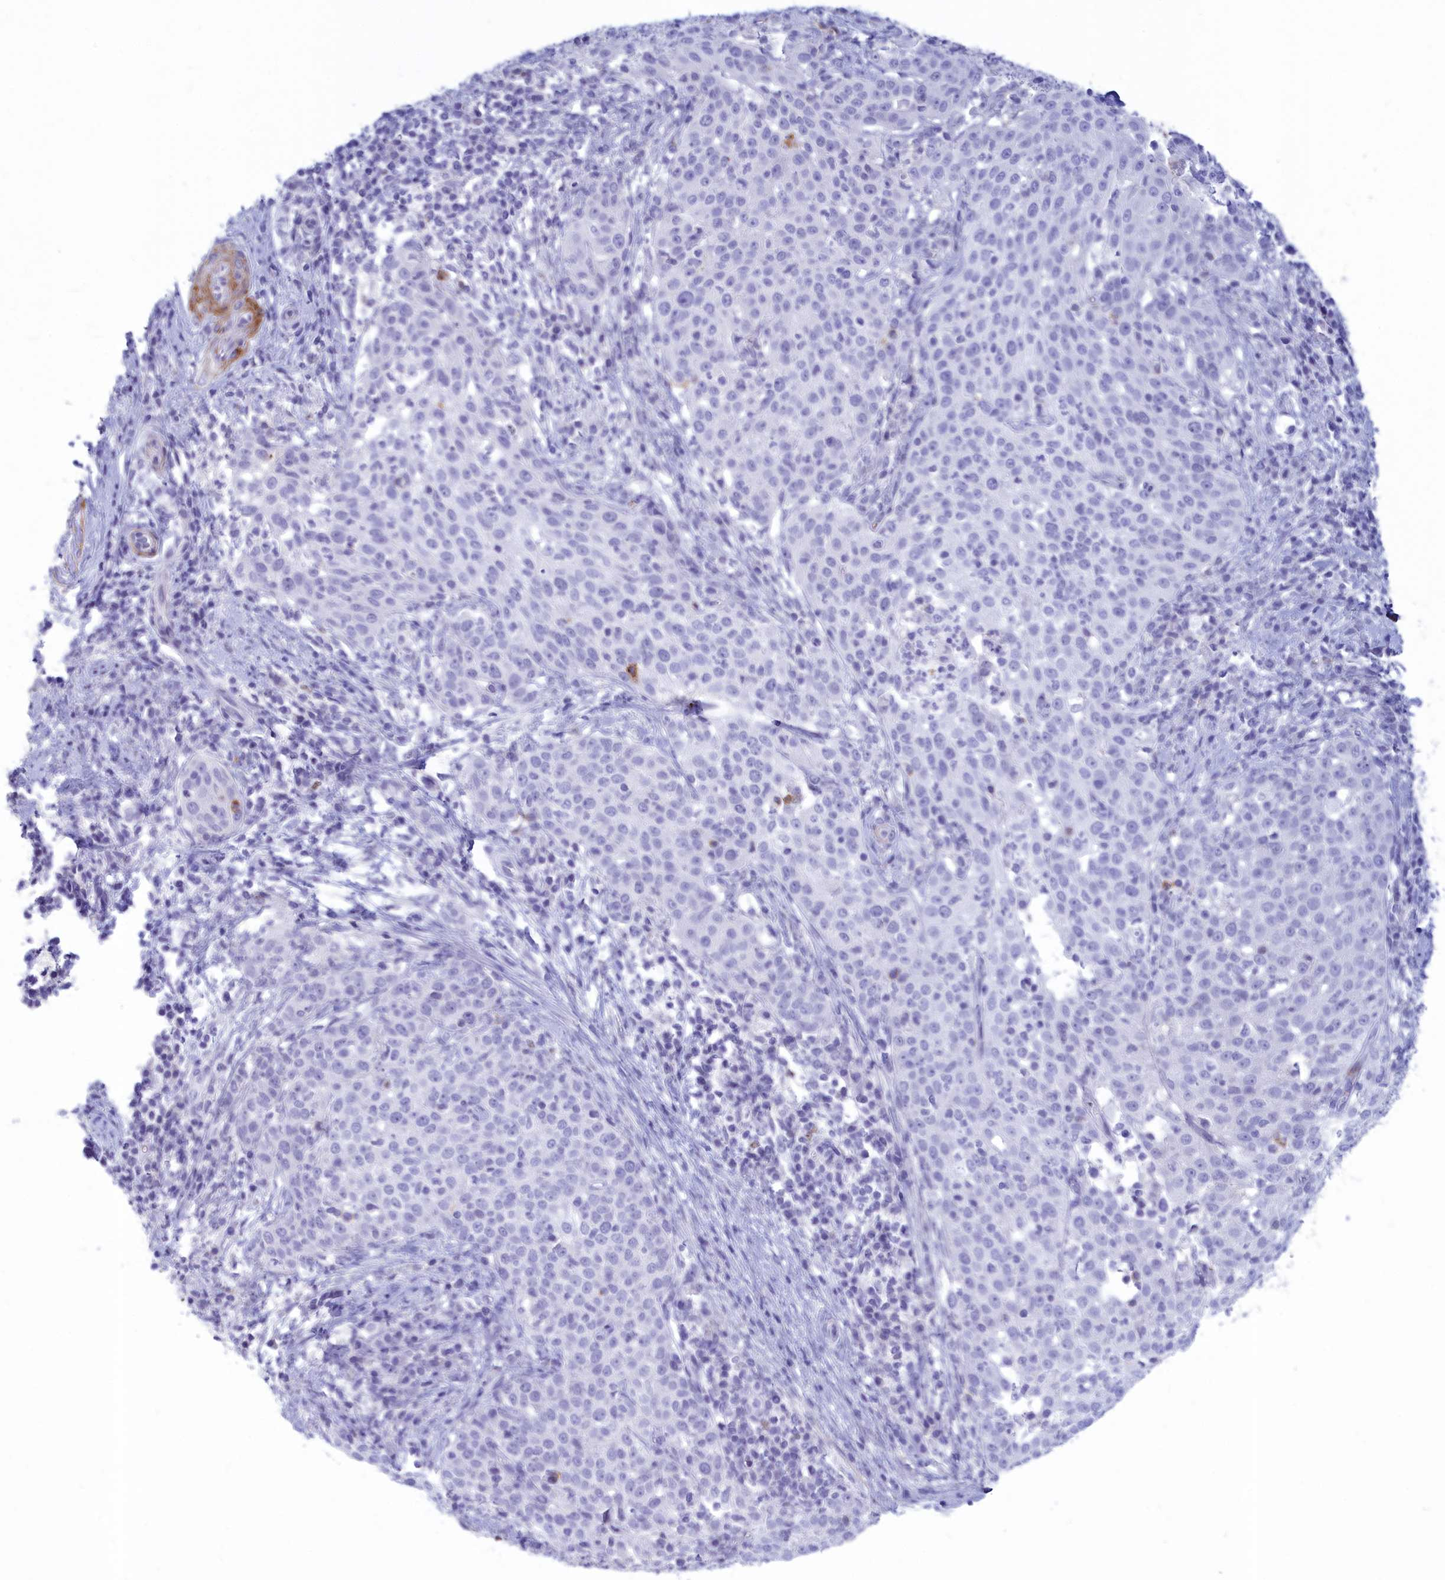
{"staining": {"intensity": "negative", "quantity": "none", "location": "none"}, "tissue": "cervical cancer", "cell_type": "Tumor cells", "image_type": "cancer", "snomed": [{"axis": "morphology", "description": "Squamous cell carcinoma, NOS"}, {"axis": "topography", "description": "Cervix"}], "caption": "The histopathology image demonstrates no significant expression in tumor cells of squamous cell carcinoma (cervical).", "gene": "GAPDHS", "patient": {"sex": "female", "age": 57}}